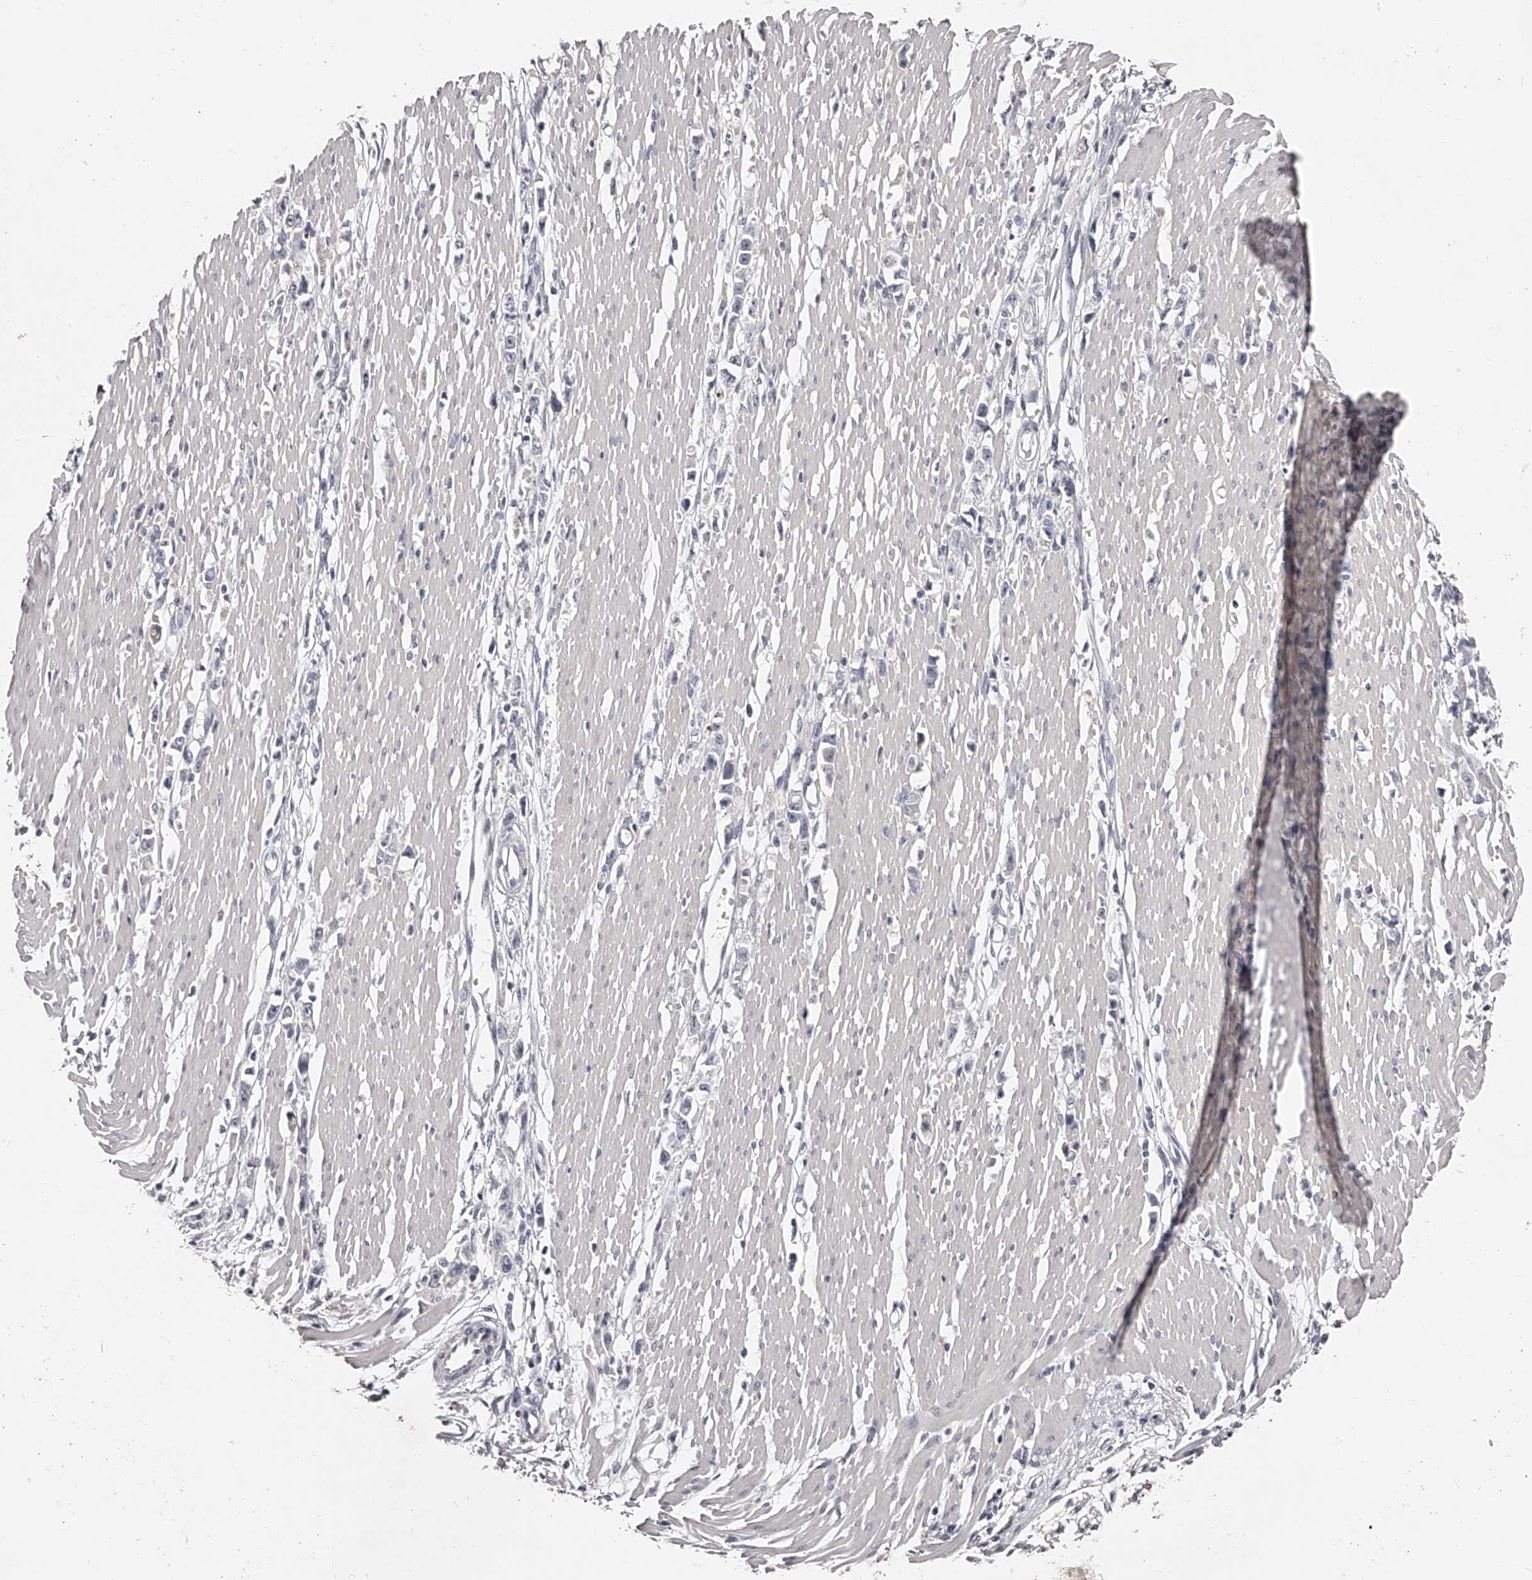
{"staining": {"intensity": "negative", "quantity": "none", "location": "none"}, "tissue": "stomach cancer", "cell_type": "Tumor cells", "image_type": "cancer", "snomed": [{"axis": "morphology", "description": "Adenocarcinoma, NOS"}, {"axis": "topography", "description": "Stomach"}], "caption": "Stomach adenocarcinoma was stained to show a protein in brown. There is no significant staining in tumor cells.", "gene": "NT5DC1", "patient": {"sex": "female", "age": 59}}